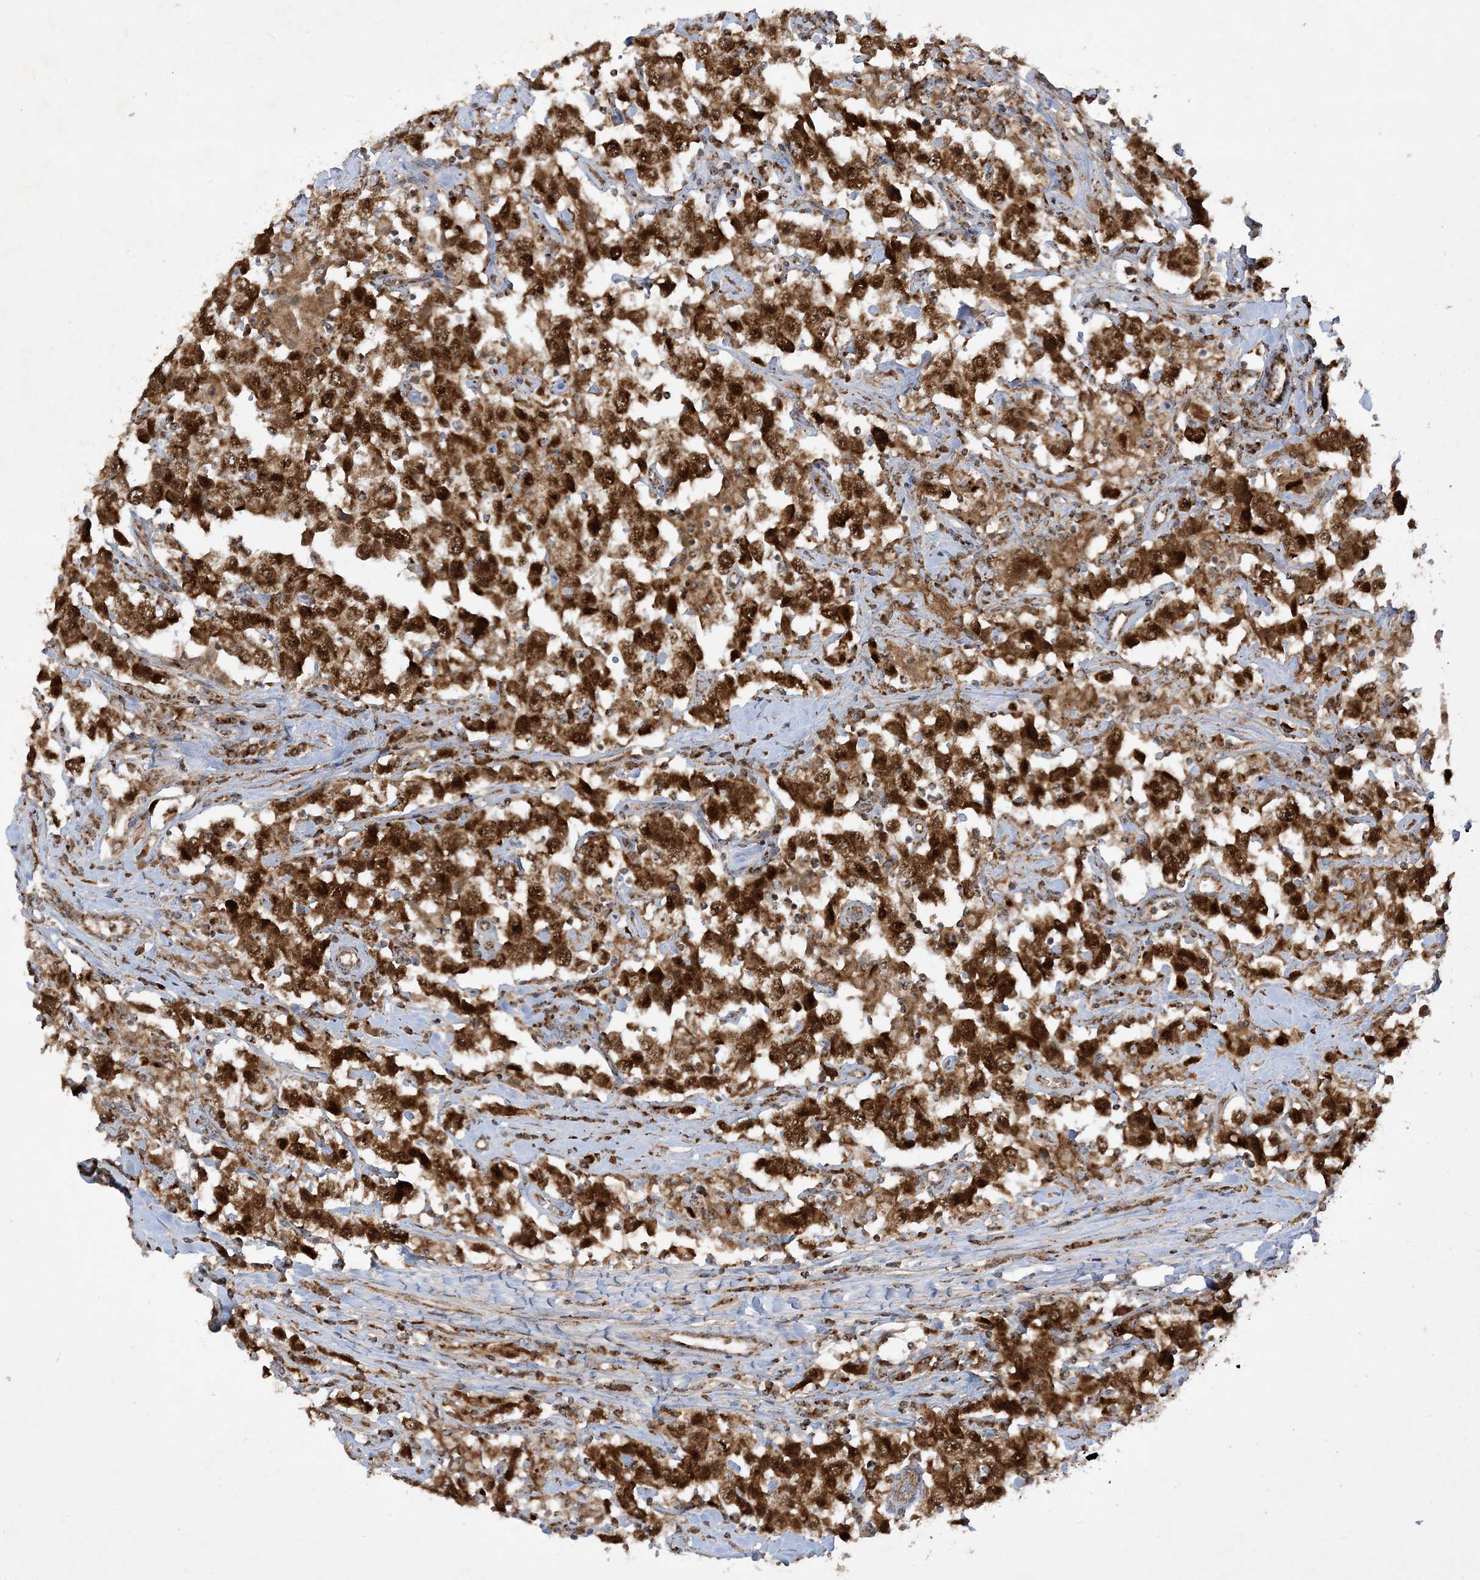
{"staining": {"intensity": "strong", "quantity": ">75%", "location": "cytoplasmic/membranous,nuclear"}, "tissue": "testis cancer", "cell_type": "Tumor cells", "image_type": "cancer", "snomed": [{"axis": "morphology", "description": "Seminoma, NOS"}, {"axis": "topography", "description": "Testis"}], "caption": "Brown immunohistochemical staining in human testis seminoma exhibits strong cytoplasmic/membranous and nuclear positivity in about >75% of tumor cells.", "gene": "NDUFAF3", "patient": {"sex": "male", "age": 41}}